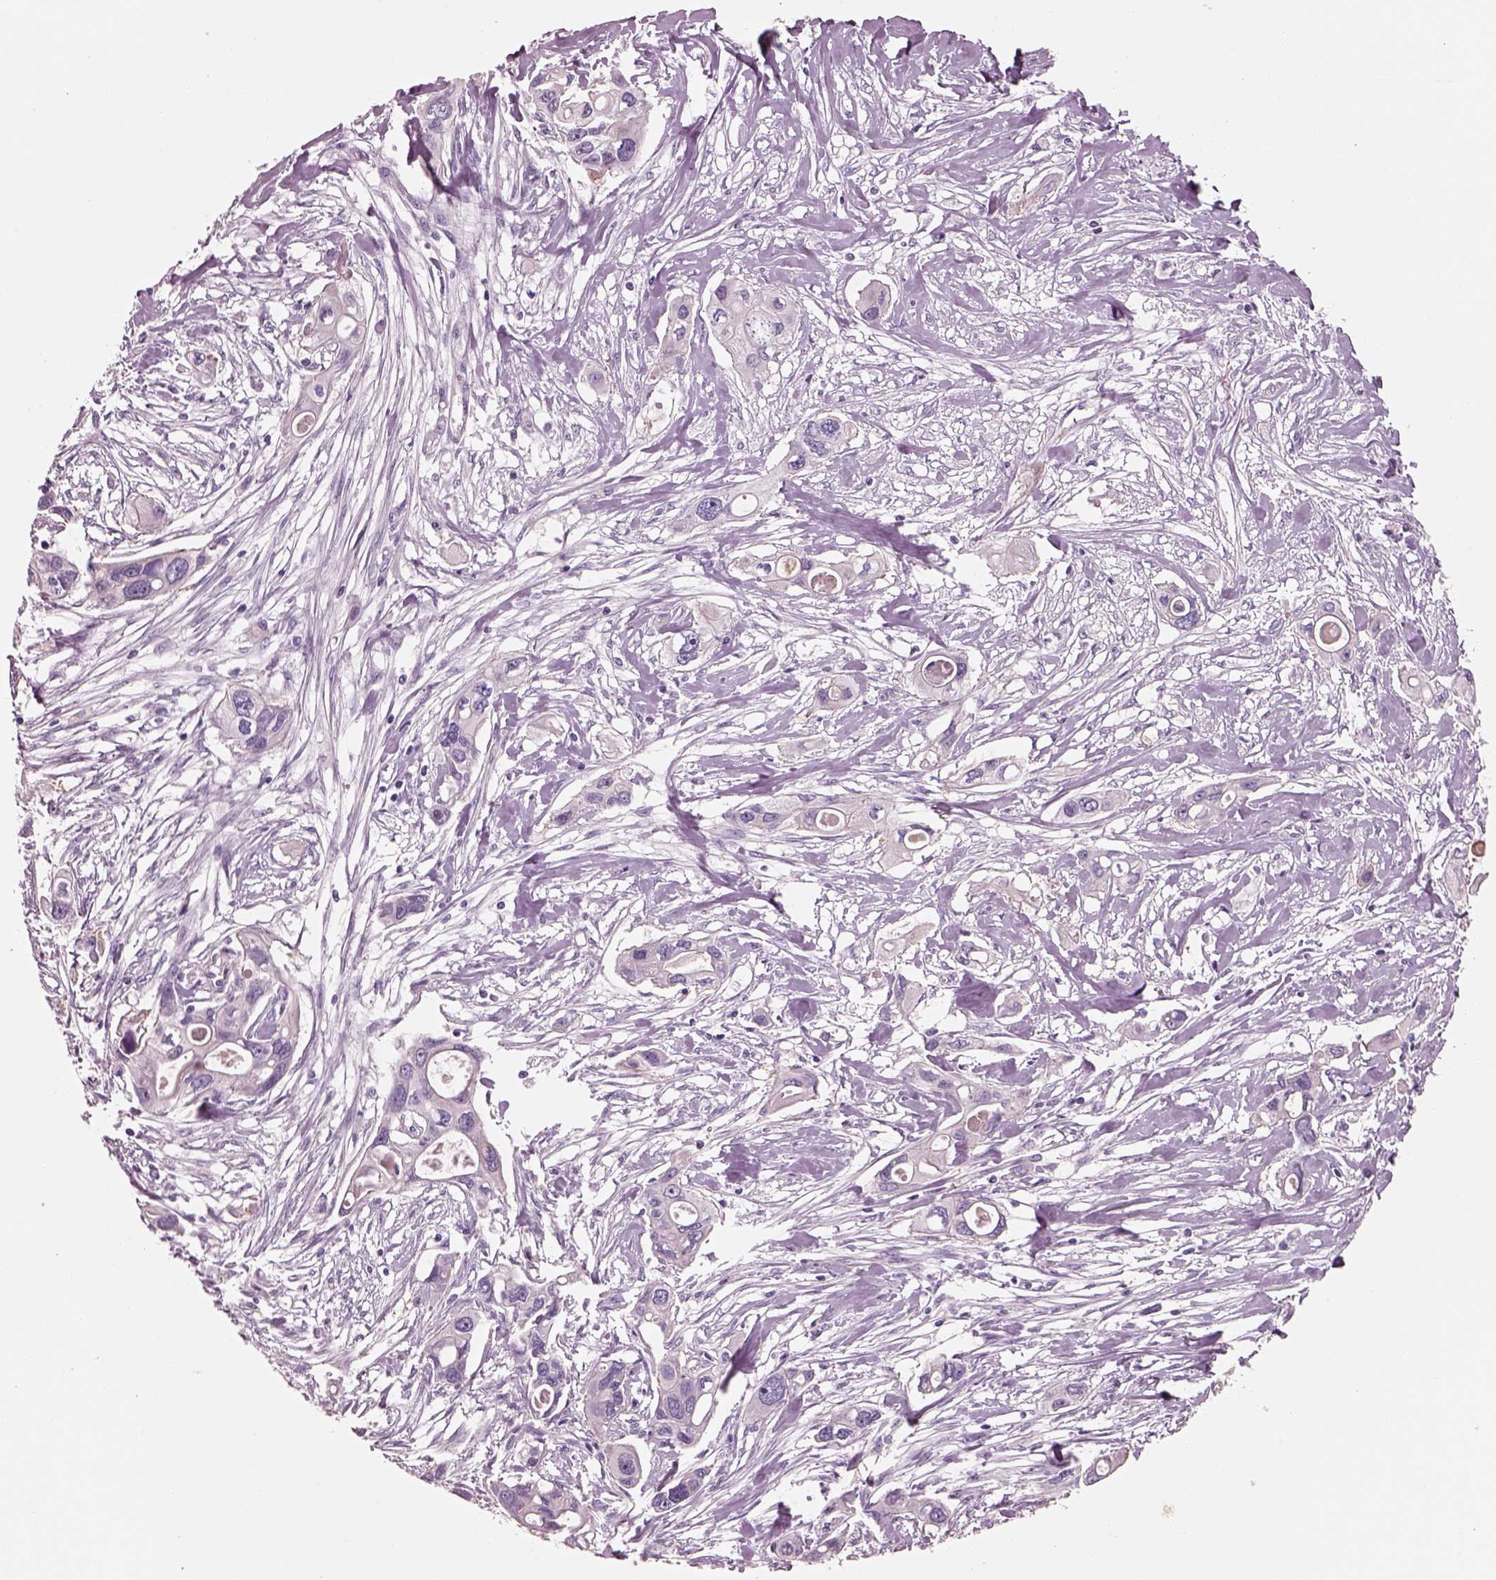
{"staining": {"intensity": "negative", "quantity": "none", "location": "none"}, "tissue": "pancreatic cancer", "cell_type": "Tumor cells", "image_type": "cancer", "snomed": [{"axis": "morphology", "description": "Adenocarcinoma, NOS"}, {"axis": "topography", "description": "Pancreas"}], "caption": "IHC micrograph of neoplastic tissue: pancreatic adenocarcinoma stained with DAB (3,3'-diaminobenzidine) shows no significant protein positivity in tumor cells.", "gene": "IGLL1", "patient": {"sex": "male", "age": 60}}